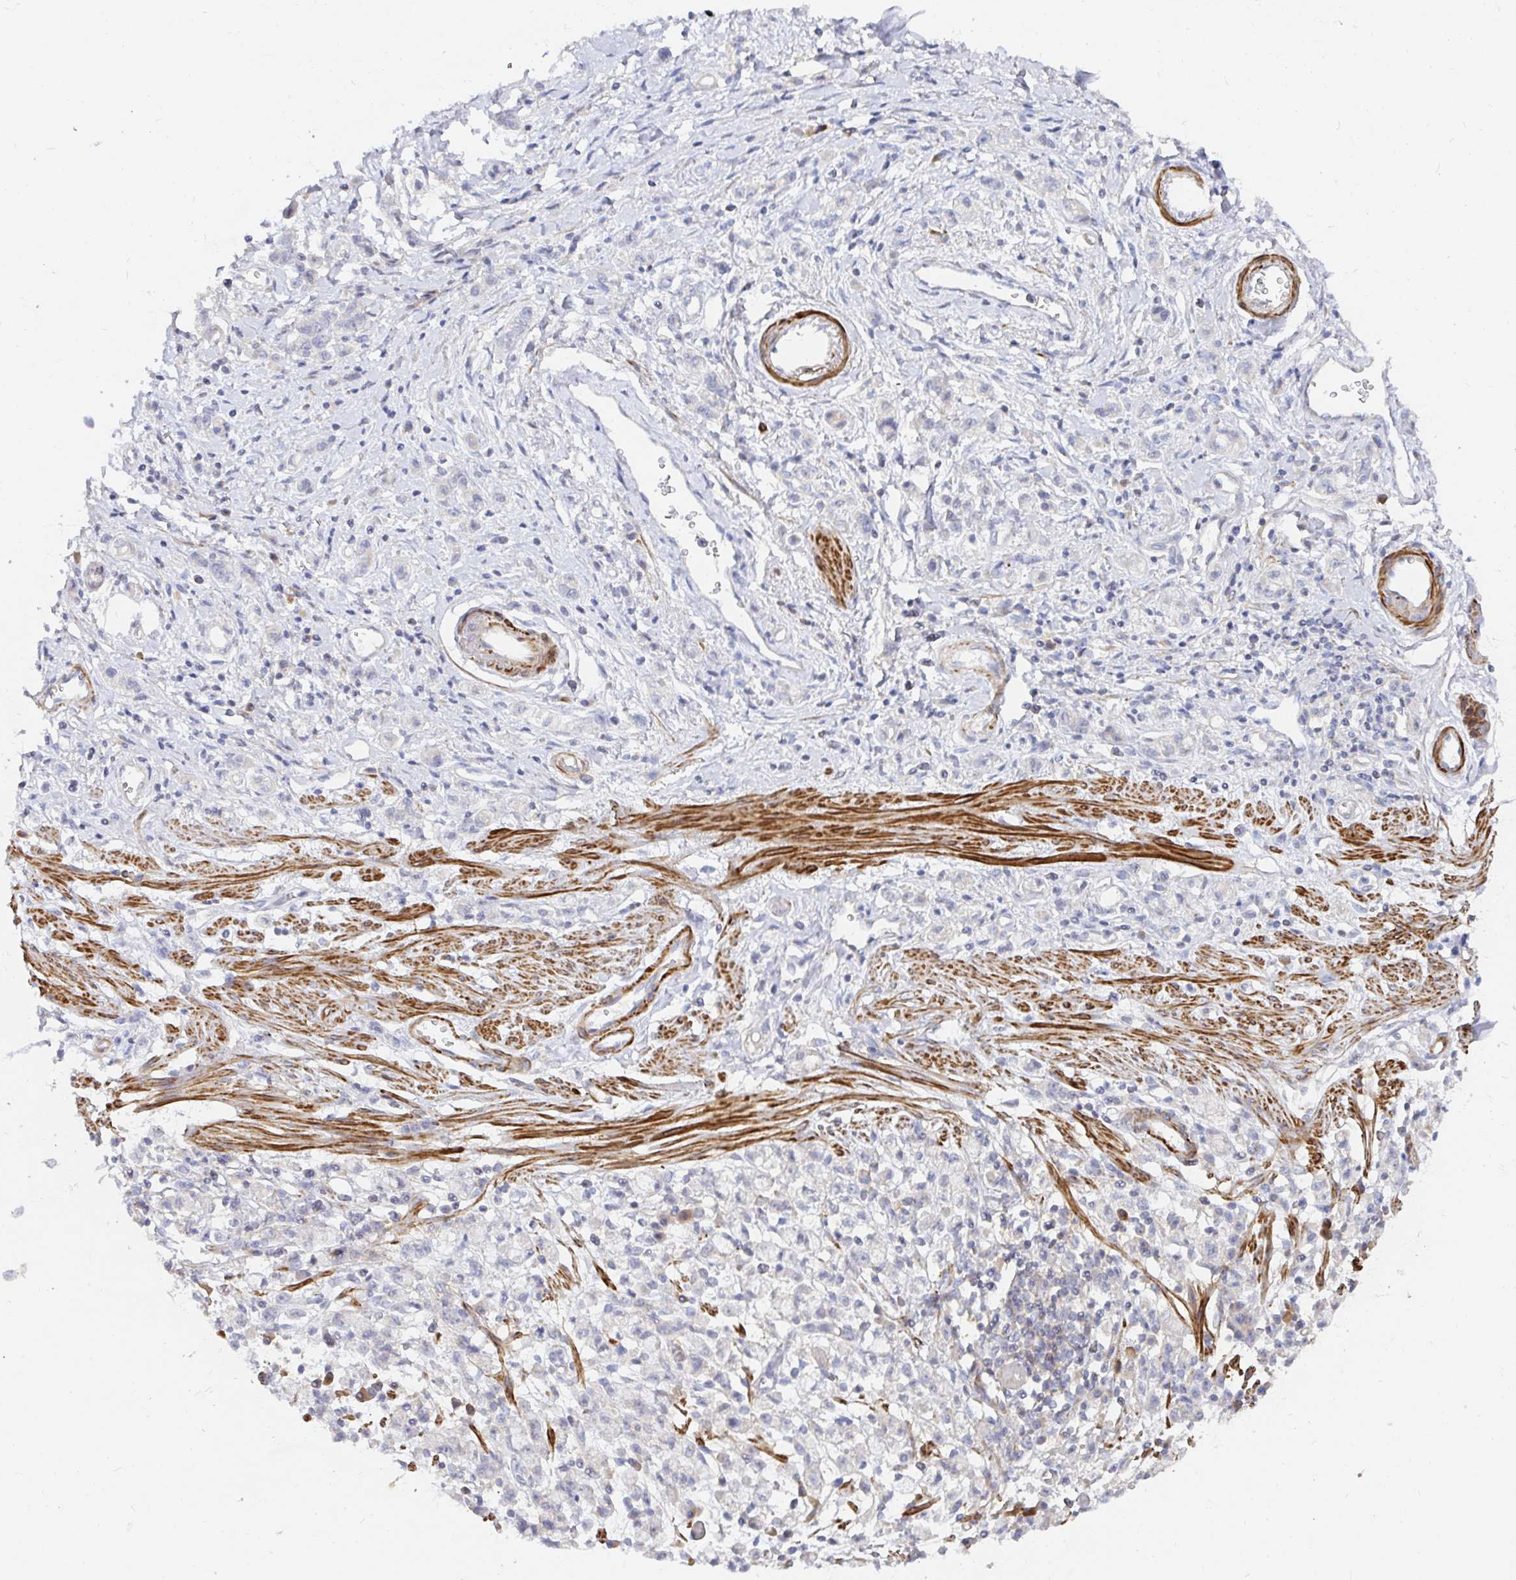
{"staining": {"intensity": "negative", "quantity": "none", "location": "none"}, "tissue": "stomach cancer", "cell_type": "Tumor cells", "image_type": "cancer", "snomed": [{"axis": "morphology", "description": "Adenocarcinoma, NOS"}, {"axis": "topography", "description": "Stomach"}], "caption": "This photomicrograph is of stomach cancer stained with immunohistochemistry (IHC) to label a protein in brown with the nuclei are counter-stained blue. There is no staining in tumor cells. Nuclei are stained in blue.", "gene": "SSH2", "patient": {"sex": "male", "age": 77}}